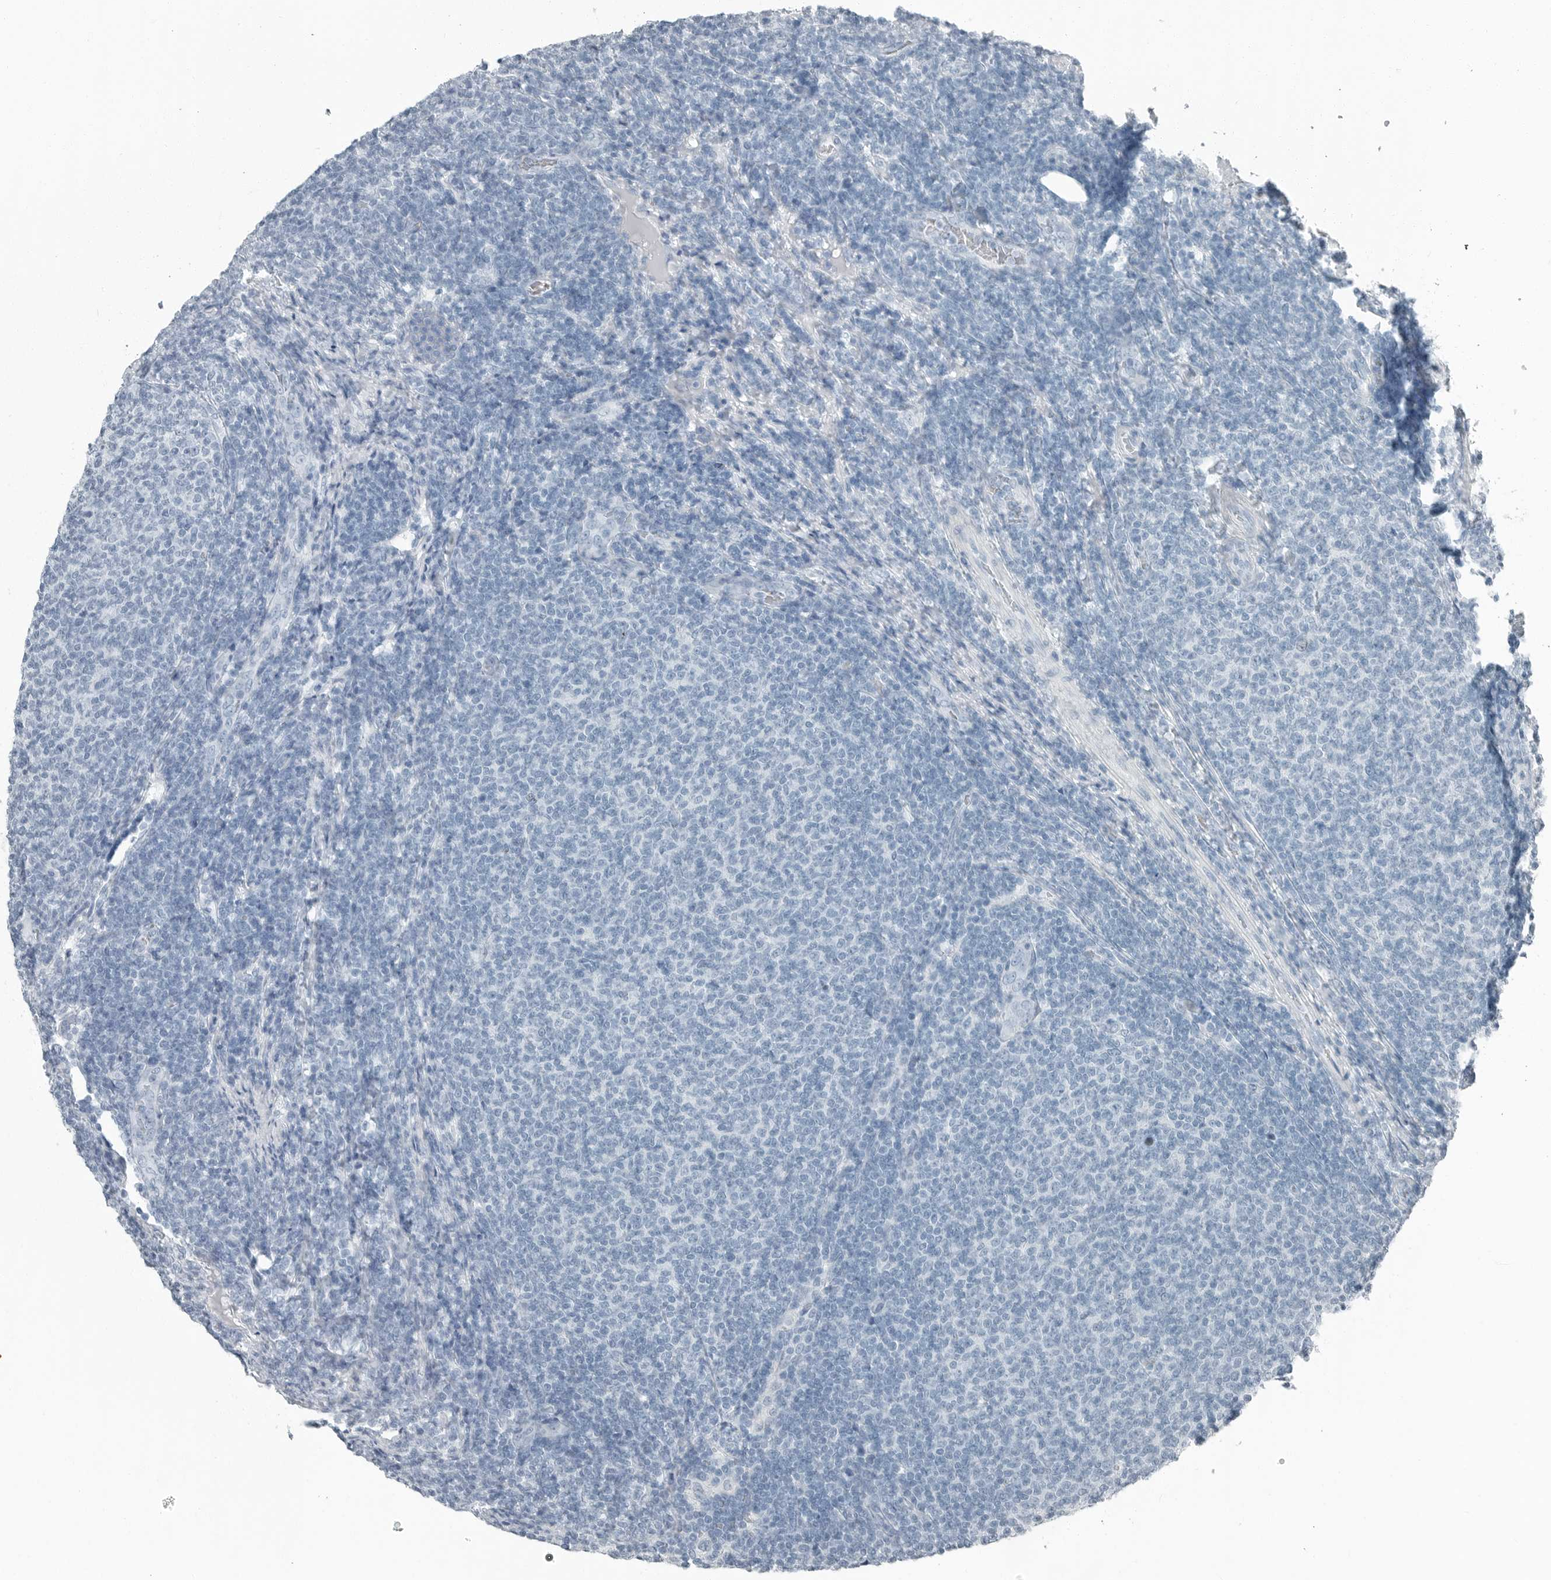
{"staining": {"intensity": "negative", "quantity": "none", "location": "none"}, "tissue": "lymphoma", "cell_type": "Tumor cells", "image_type": "cancer", "snomed": [{"axis": "morphology", "description": "Malignant lymphoma, non-Hodgkin's type, Low grade"}, {"axis": "topography", "description": "Lymph node"}], "caption": "DAB immunohistochemical staining of human lymphoma displays no significant expression in tumor cells.", "gene": "FABP6", "patient": {"sex": "male", "age": 66}}